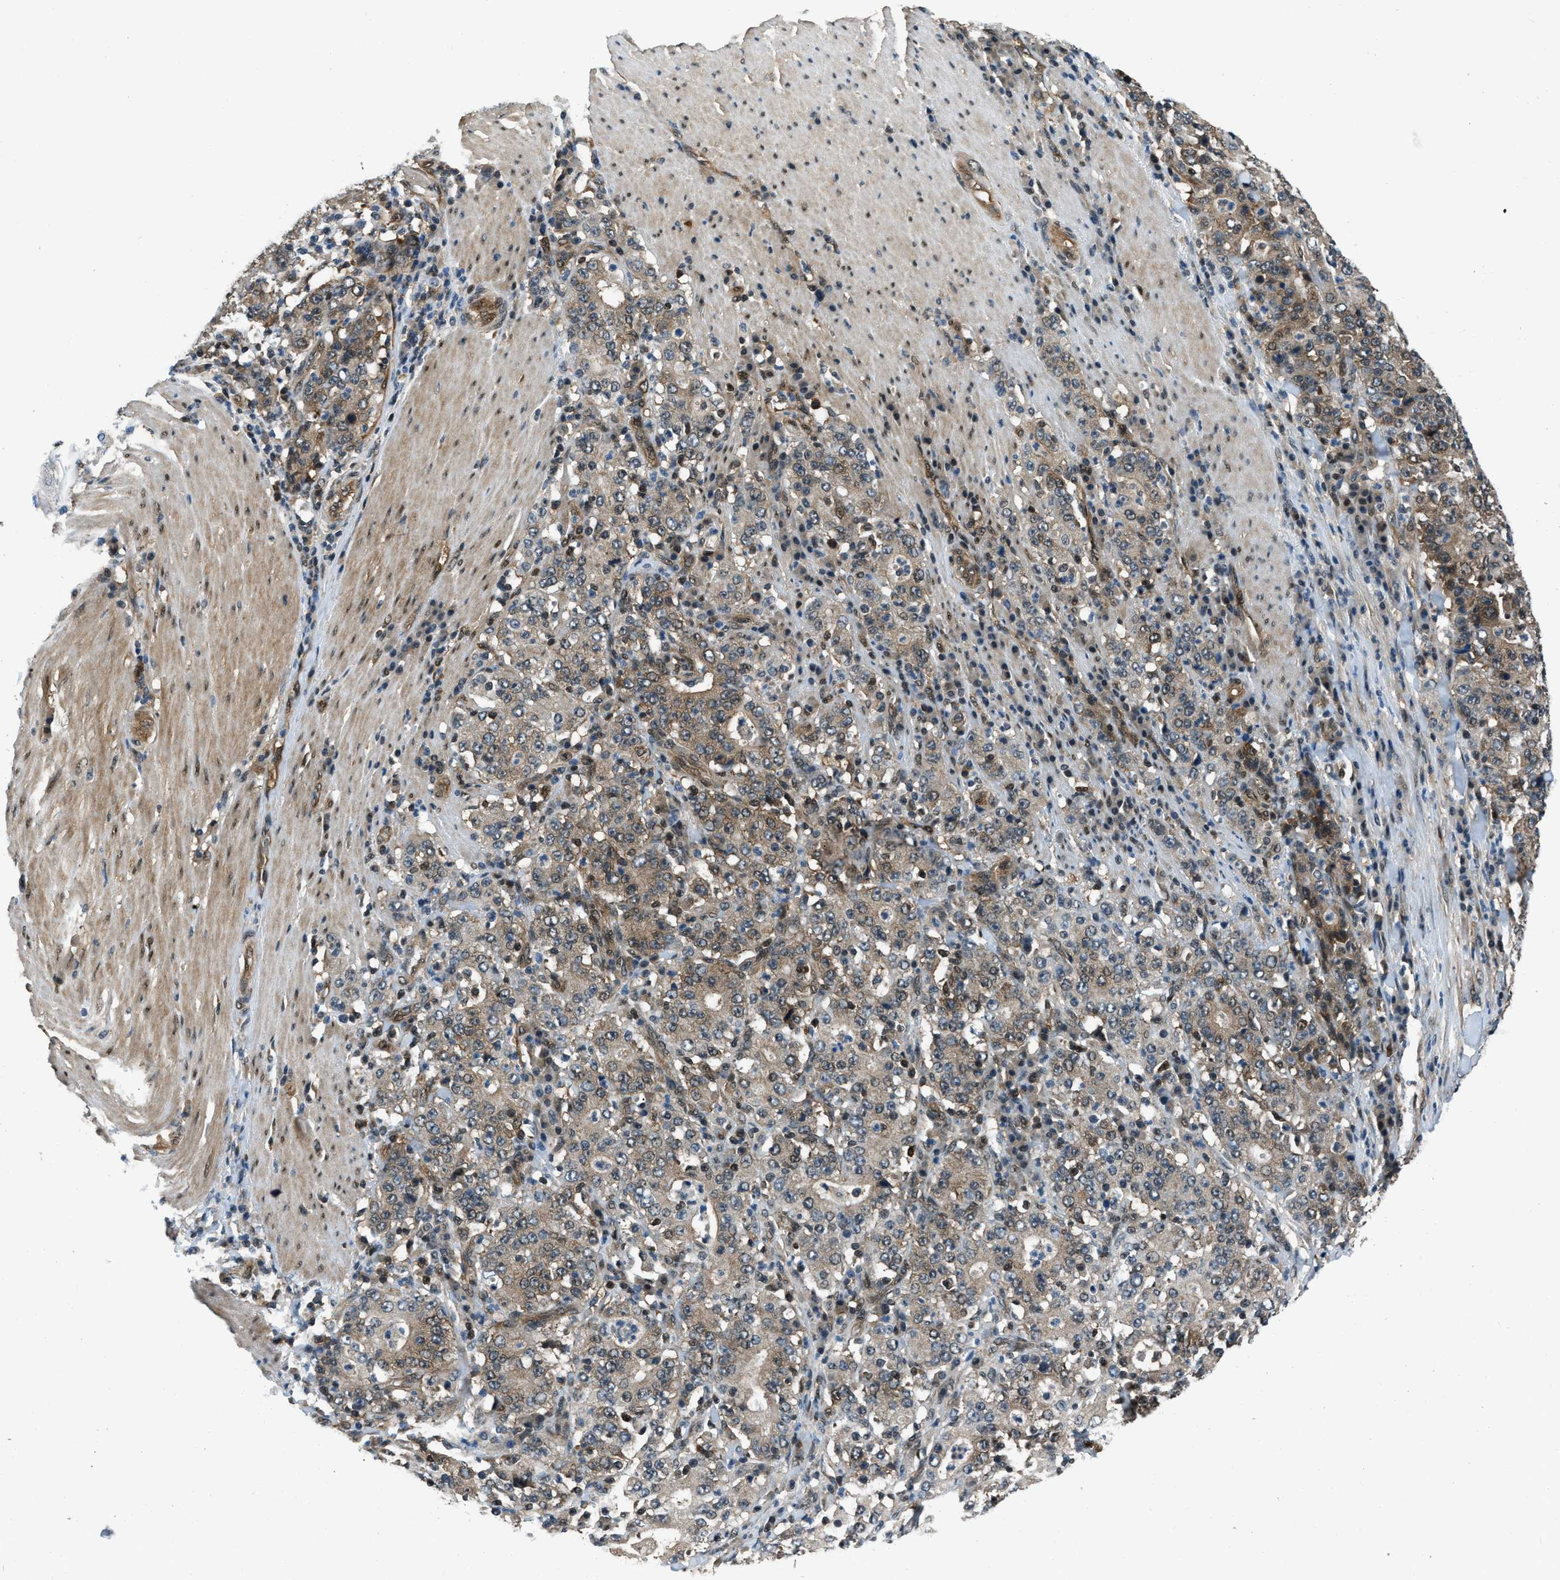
{"staining": {"intensity": "moderate", "quantity": "25%-75%", "location": "cytoplasmic/membranous,nuclear"}, "tissue": "stomach cancer", "cell_type": "Tumor cells", "image_type": "cancer", "snomed": [{"axis": "morphology", "description": "Normal tissue, NOS"}, {"axis": "morphology", "description": "Adenocarcinoma, NOS"}, {"axis": "topography", "description": "Stomach, upper"}, {"axis": "topography", "description": "Stomach"}], "caption": "Stomach cancer (adenocarcinoma) was stained to show a protein in brown. There is medium levels of moderate cytoplasmic/membranous and nuclear staining in approximately 25%-75% of tumor cells. The staining was performed using DAB (3,3'-diaminobenzidine) to visualize the protein expression in brown, while the nuclei were stained in blue with hematoxylin (Magnification: 20x).", "gene": "NUDCD3", "patient": {"sex": "male", "age": 59}}